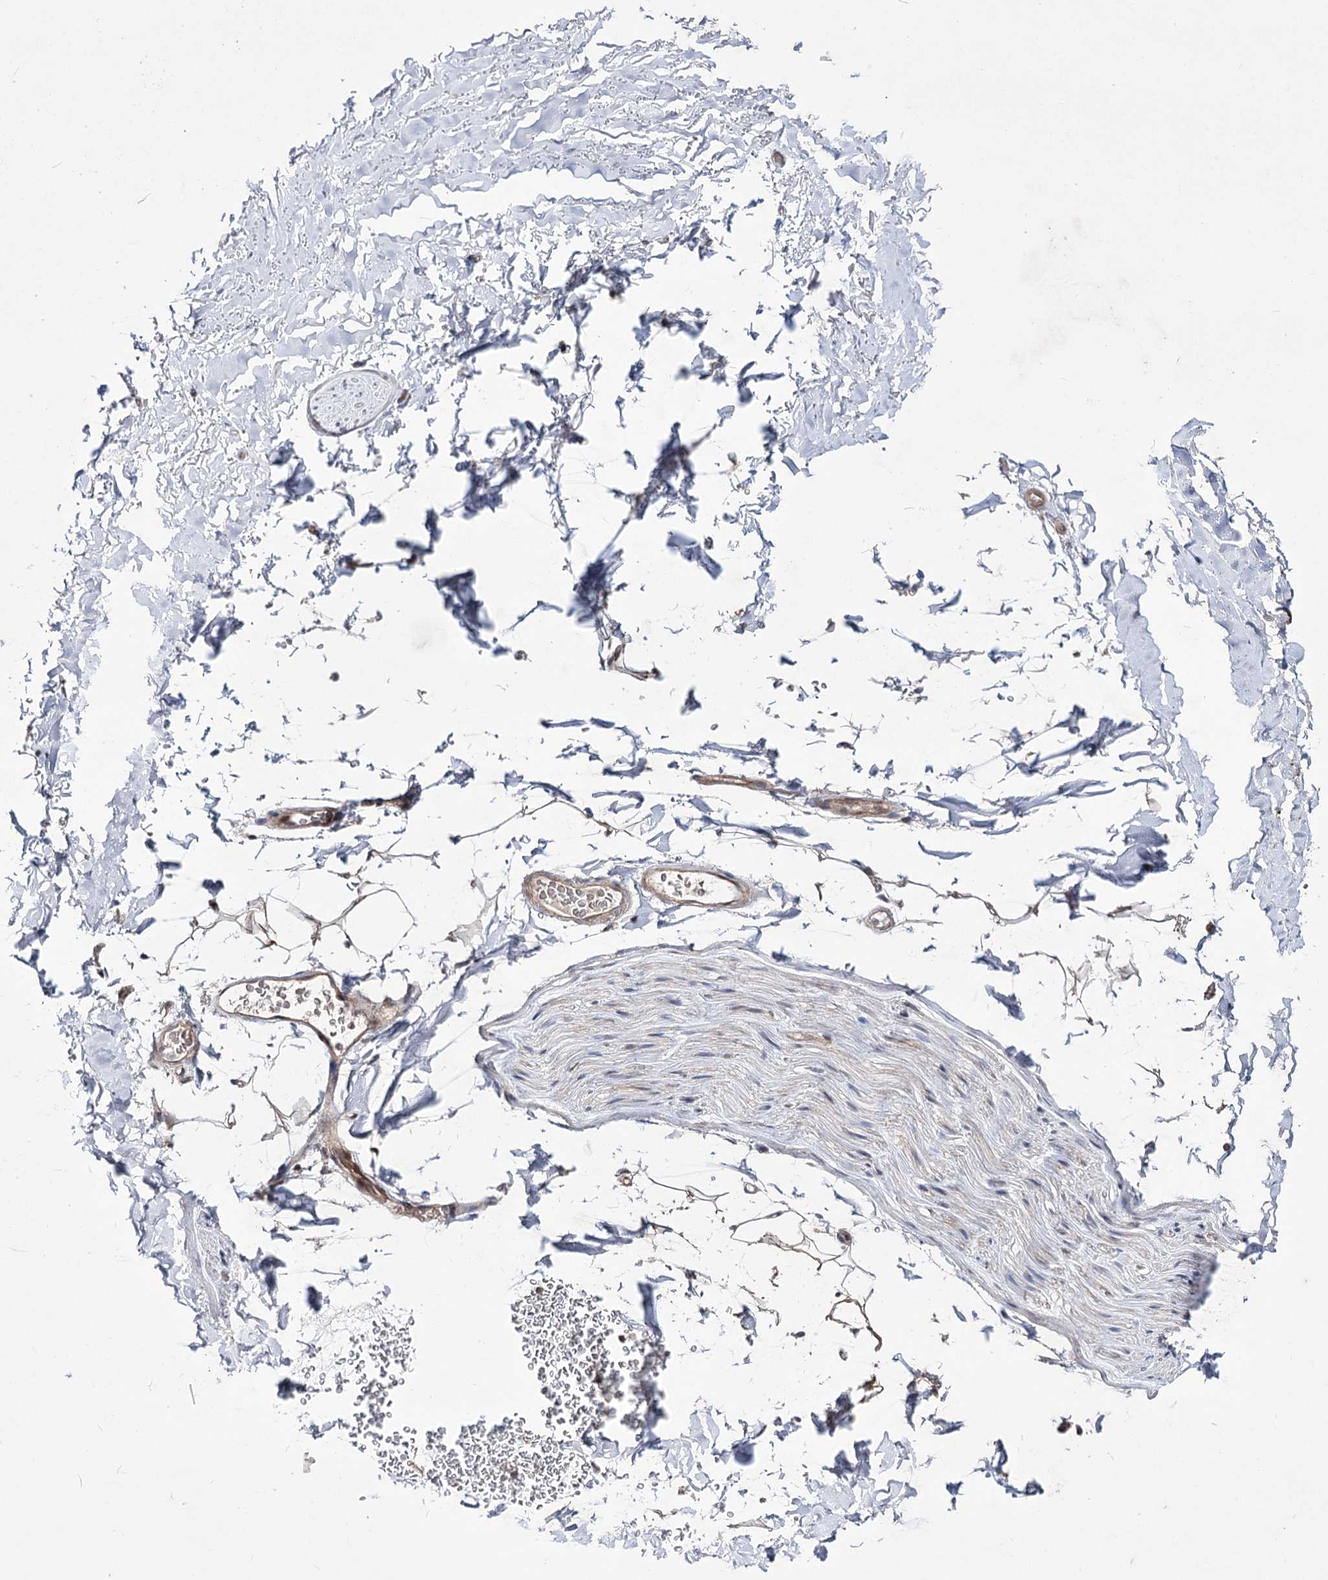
{"staining": {"intensity": "negative", "quantity": "none", "location": "none"}, "tissue": "adipose tissue", "cell_type": "Adipocytes", "image_type": "normal", "snomed": [{"axis": "morphology", "description": "Normal tissue, NOS"}, {"axis": "topography", "description": "Cartilage tissue"}, {"axis": "topography", "description": "Bronchus"}], "caption": "Immunohistochemistry (IHC) histopathology image of normal adipose tissue stained for a protein (brown), which demonstrates no staining in adipocytes. Nuclei are stained in blue.", "gene": "HOXC11", "patient": {"sex": "female", "age": 73}}